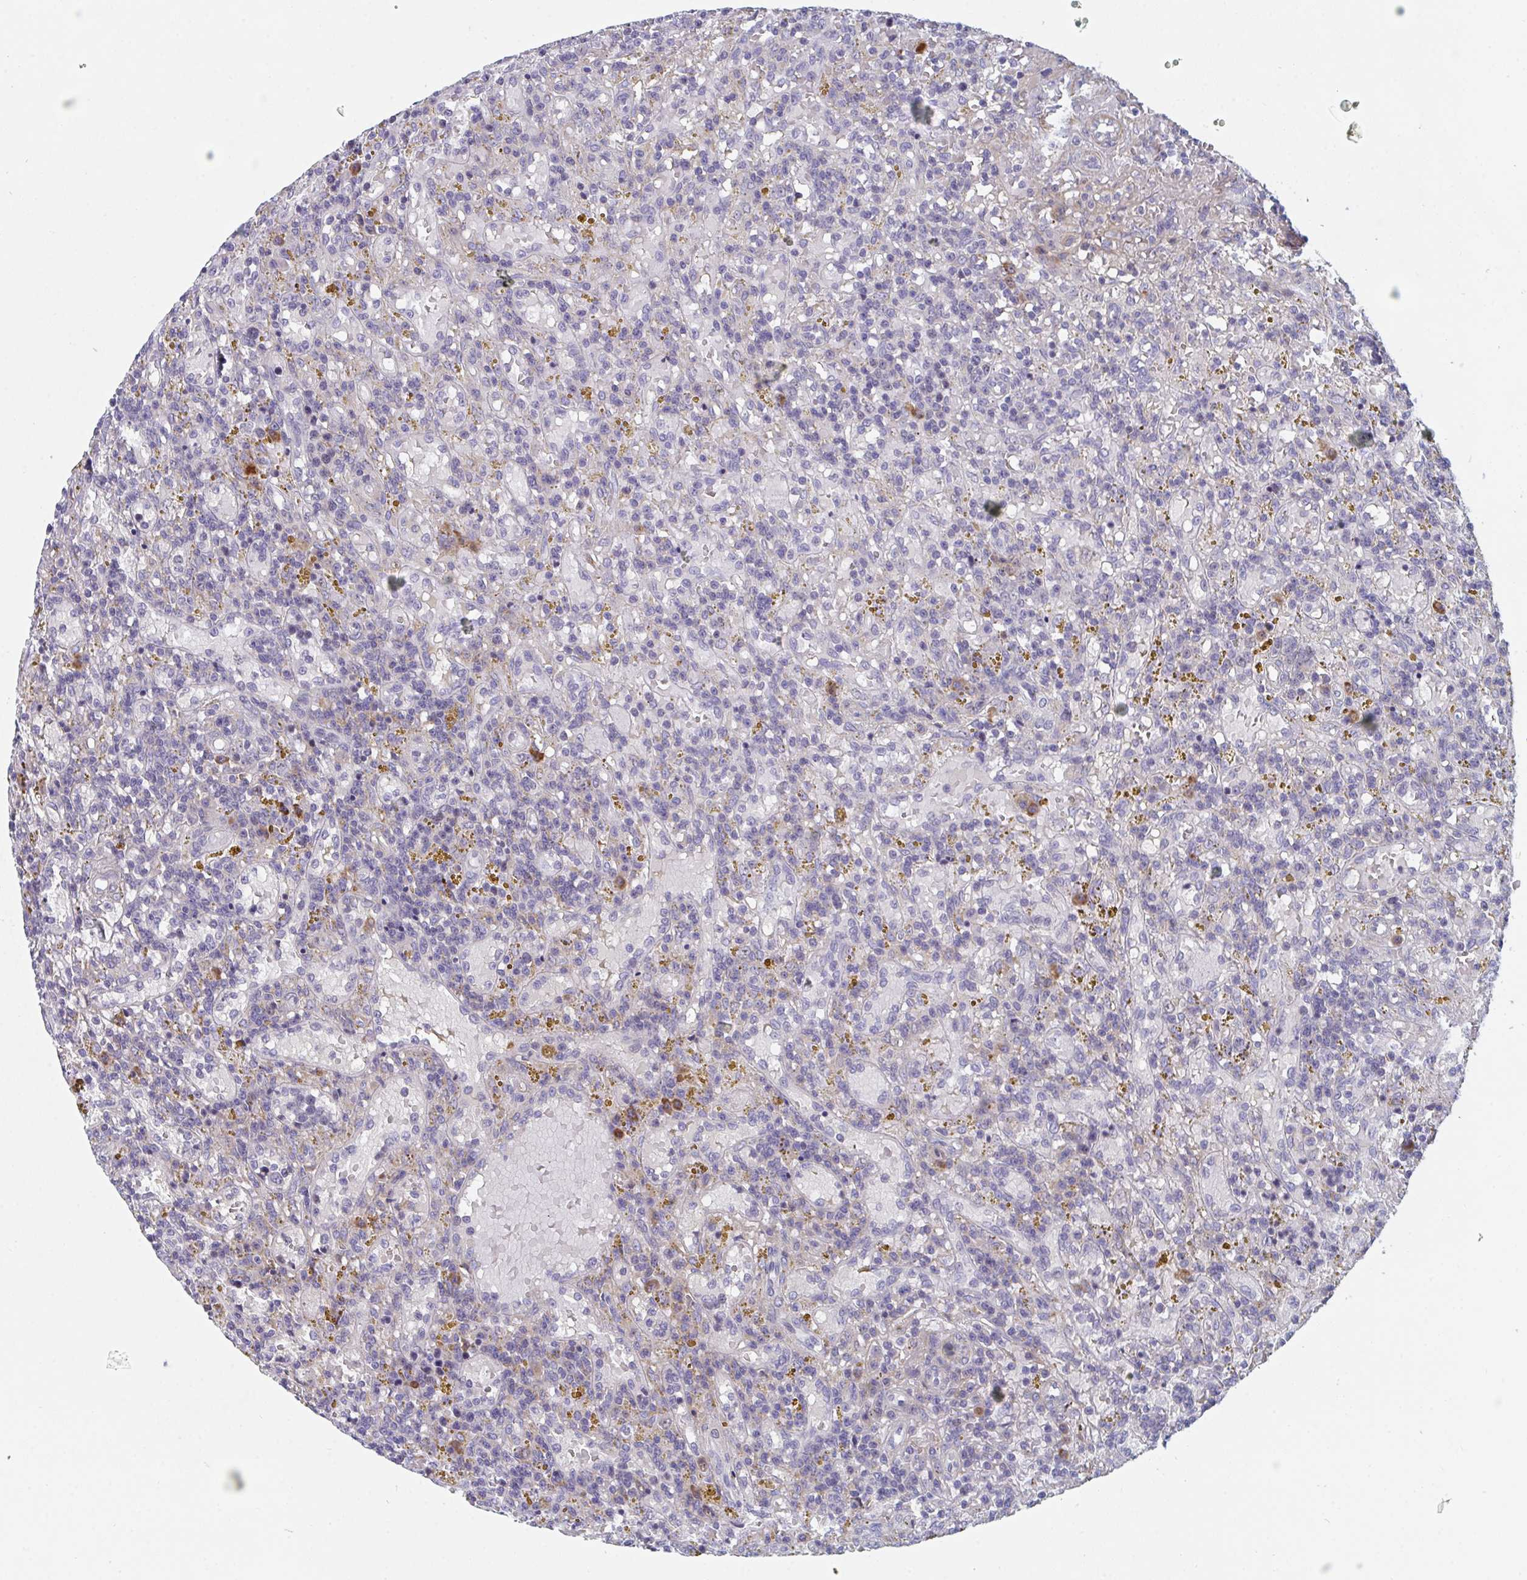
{"staining": {"intensity": "negative", "quantity": "none", "location": "none"}, "tissue": "lymphoma", "cell_type": "Tumor cells", "image_type": "cancer", "snomed": [{"axis": "morphology", "description": "Malignant lymphoma, non-Hodgkin's type, Low grade"}, {"axis": "topography", "description": "Spleen"}], "caption": "Tumor cells show no significant staining in lymphoma.", "gene": "CENPT", "patient": {"sex": "female", "age": 65}}